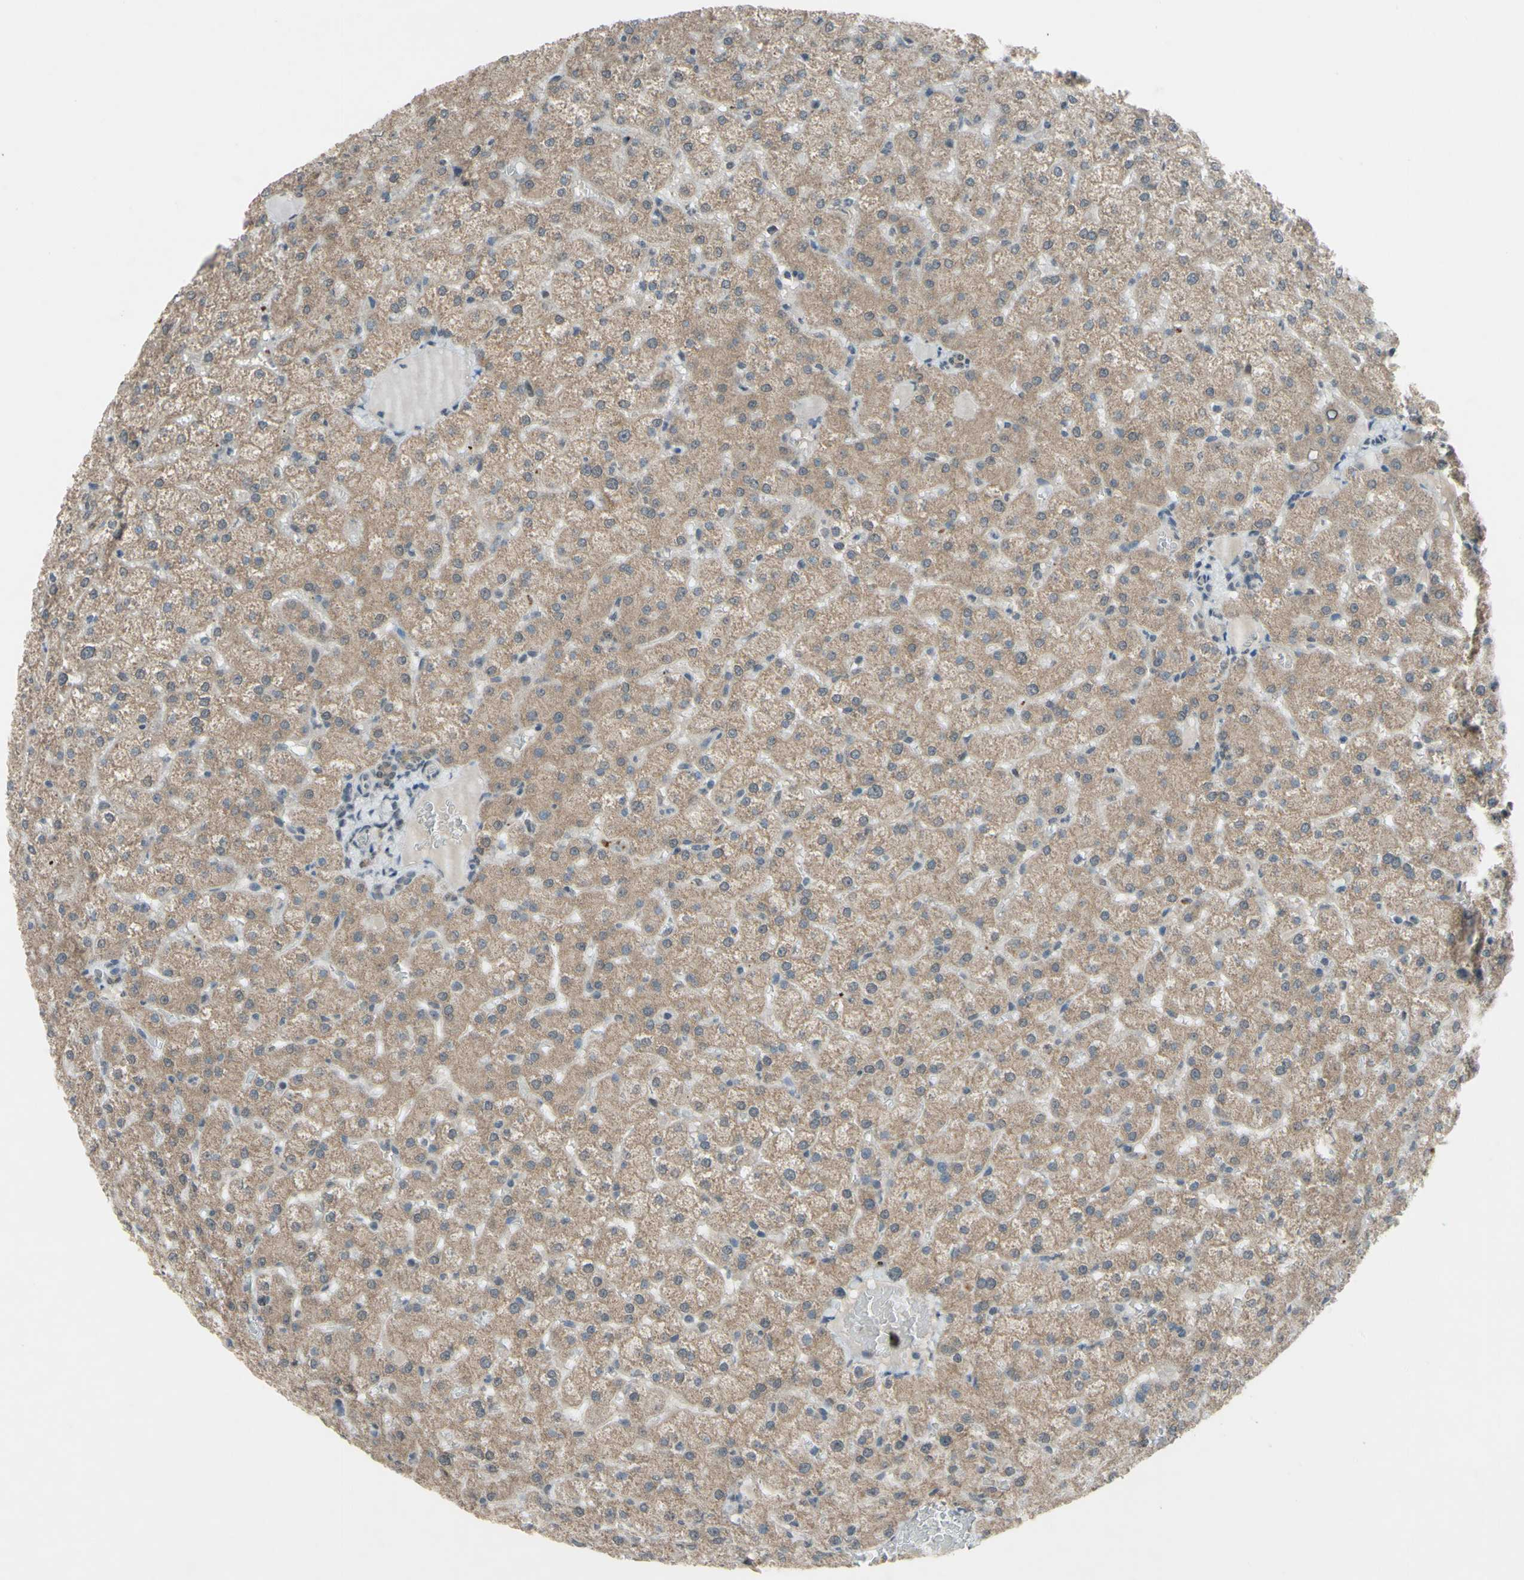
{"staining": {"intensity": "weak", "quantity": ">75%", "location": "cytoplasmic/membranous"}, "tissue": "liver", "cell_type": "Cholangiocytes", "image_type": "normal", "snomed": [{"axis": "morphology", "description": "Normal tissue, NOS"}, {"axis": "topography", "description": "Liver"}], "caption": "High-power microscopy captured an immunohistochemistry (IHC) photomicrograph of unremarkable liver, revealing weak cytoplasmic/membranous positivity in approximately >75% of cholangiocytes. The protein is stained brown, and the nuclei are stained in blue (DAB (3,3'-diaminobenzidine) IHC with brightfield microscopy, high magnification).", "gene": "CDCP1", "patient": {"sex": "female", "age": 32}}